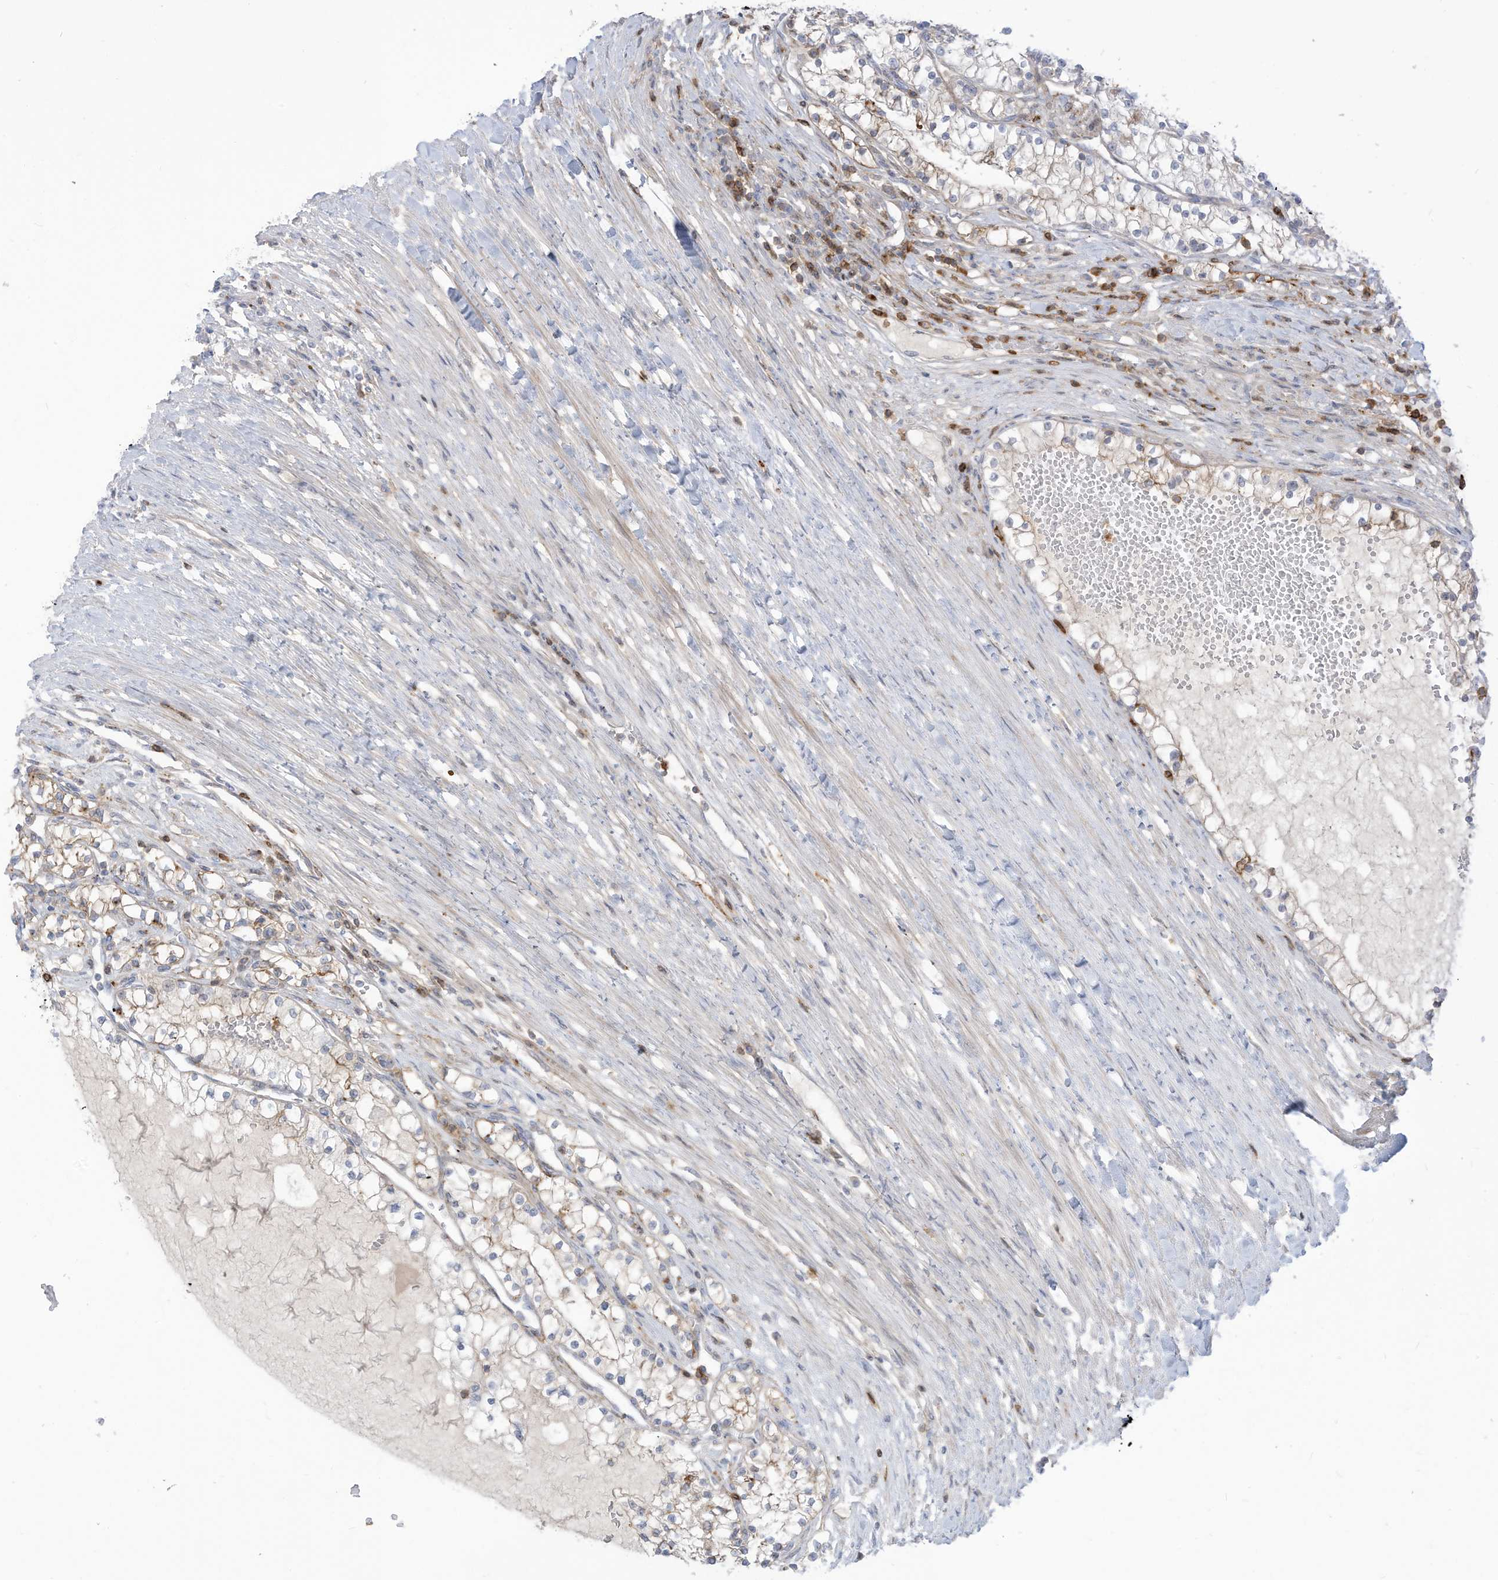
{"staining": {"intensity": "negative", "quantity": "none", "location": "none"}, "tissue": "renal cancer", "cell_type": "Tumor cells", "image_type": "cancer", "snomed": [{"axis": "morphology", "description": "Normal tissue, NOS"}, {"axis": "morphology", "description": "Adenocarcinoma, NOS"}, {"axis": "topography", "description": "Kidney"}], "caption": "Histopathology image shows no significant protein staining in tumor cells of adenocarcinoma (renal).", "gene": "NOTO", "patient": {"sex": "male", "age": 68}}